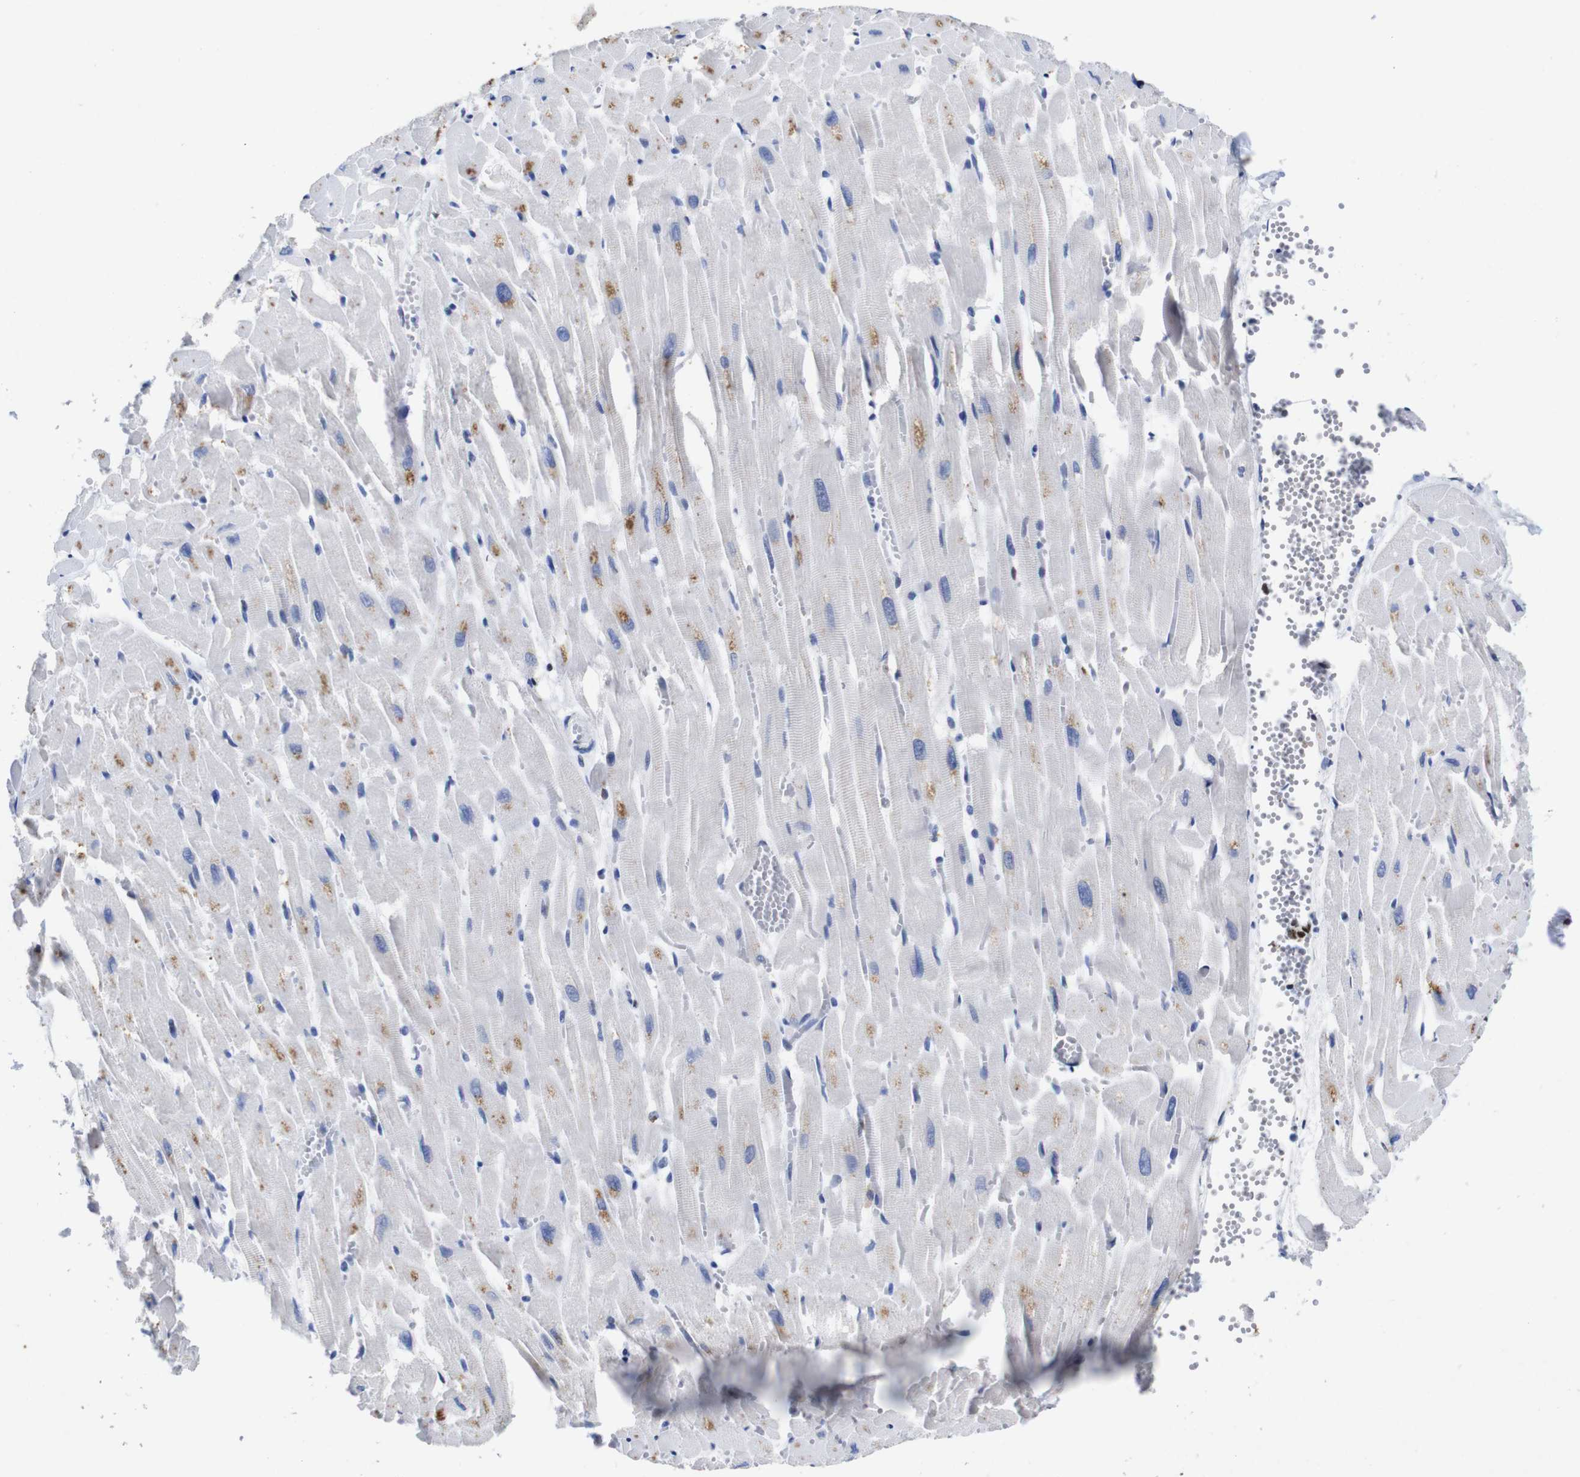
{"staining": {"intensity": "moderate", "quantity": "<25%", "location": "cytoplasmic/membranous"}, "tissue": "heart muscle", "cell_type": "Cardiomyocytes", "image_type": "normal", "snomed": [{"axis": "morphology", "description": "Normal tissue, NOS"}, {"axis": "topography", "description": "Heart"}], "caption": "Approximately <25% of cardiomyocytes in benign human heart muscle display moderate cytoplasmic/membranous protein positivity as visualized by brown immunohistochemical staining.", "gene": "FOSL2", "patient": {"sex": "female", "age": 19}}